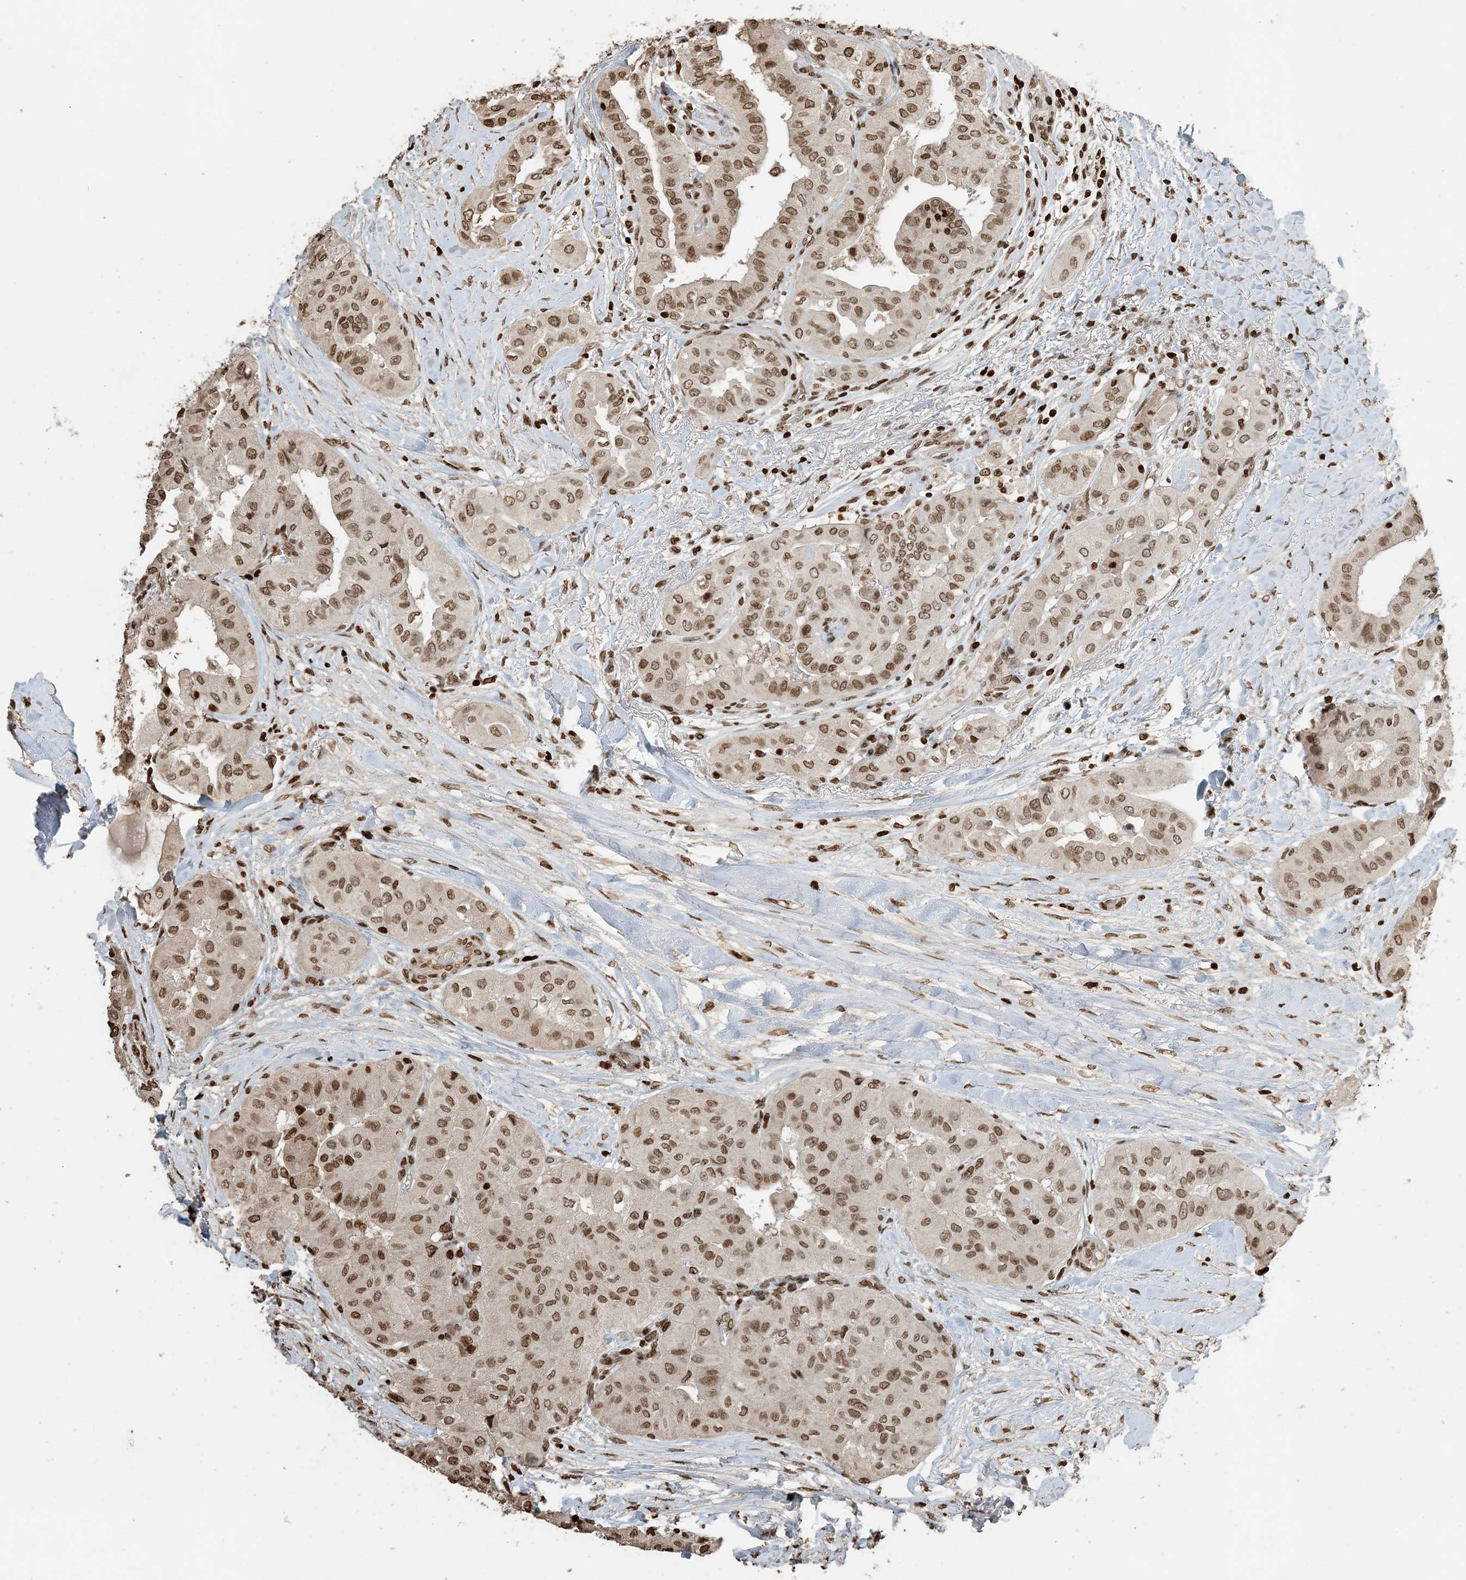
{"staining": {"intensity": "moderate", "quantity": ">75%", "location": "nuclear"}, "tissue": "thyroid cancer", "cell_type": "Tumor cells", "image_type": "cancer", "snomed": [{"axis": "morphology", "description": "Papillary adenocarcinoma, NOS"}, {"axis": "topography", "description": "Thyroid gland"}], "caption": "Thyroid cancer (papillary adenocarcinoma) stained for a protein (brown) demonstrates moderate nuclear positive expression in approximately >75% of tumor cells.", "gene": "H3-3B", "patient": {"sex": "female", "age": 59}}